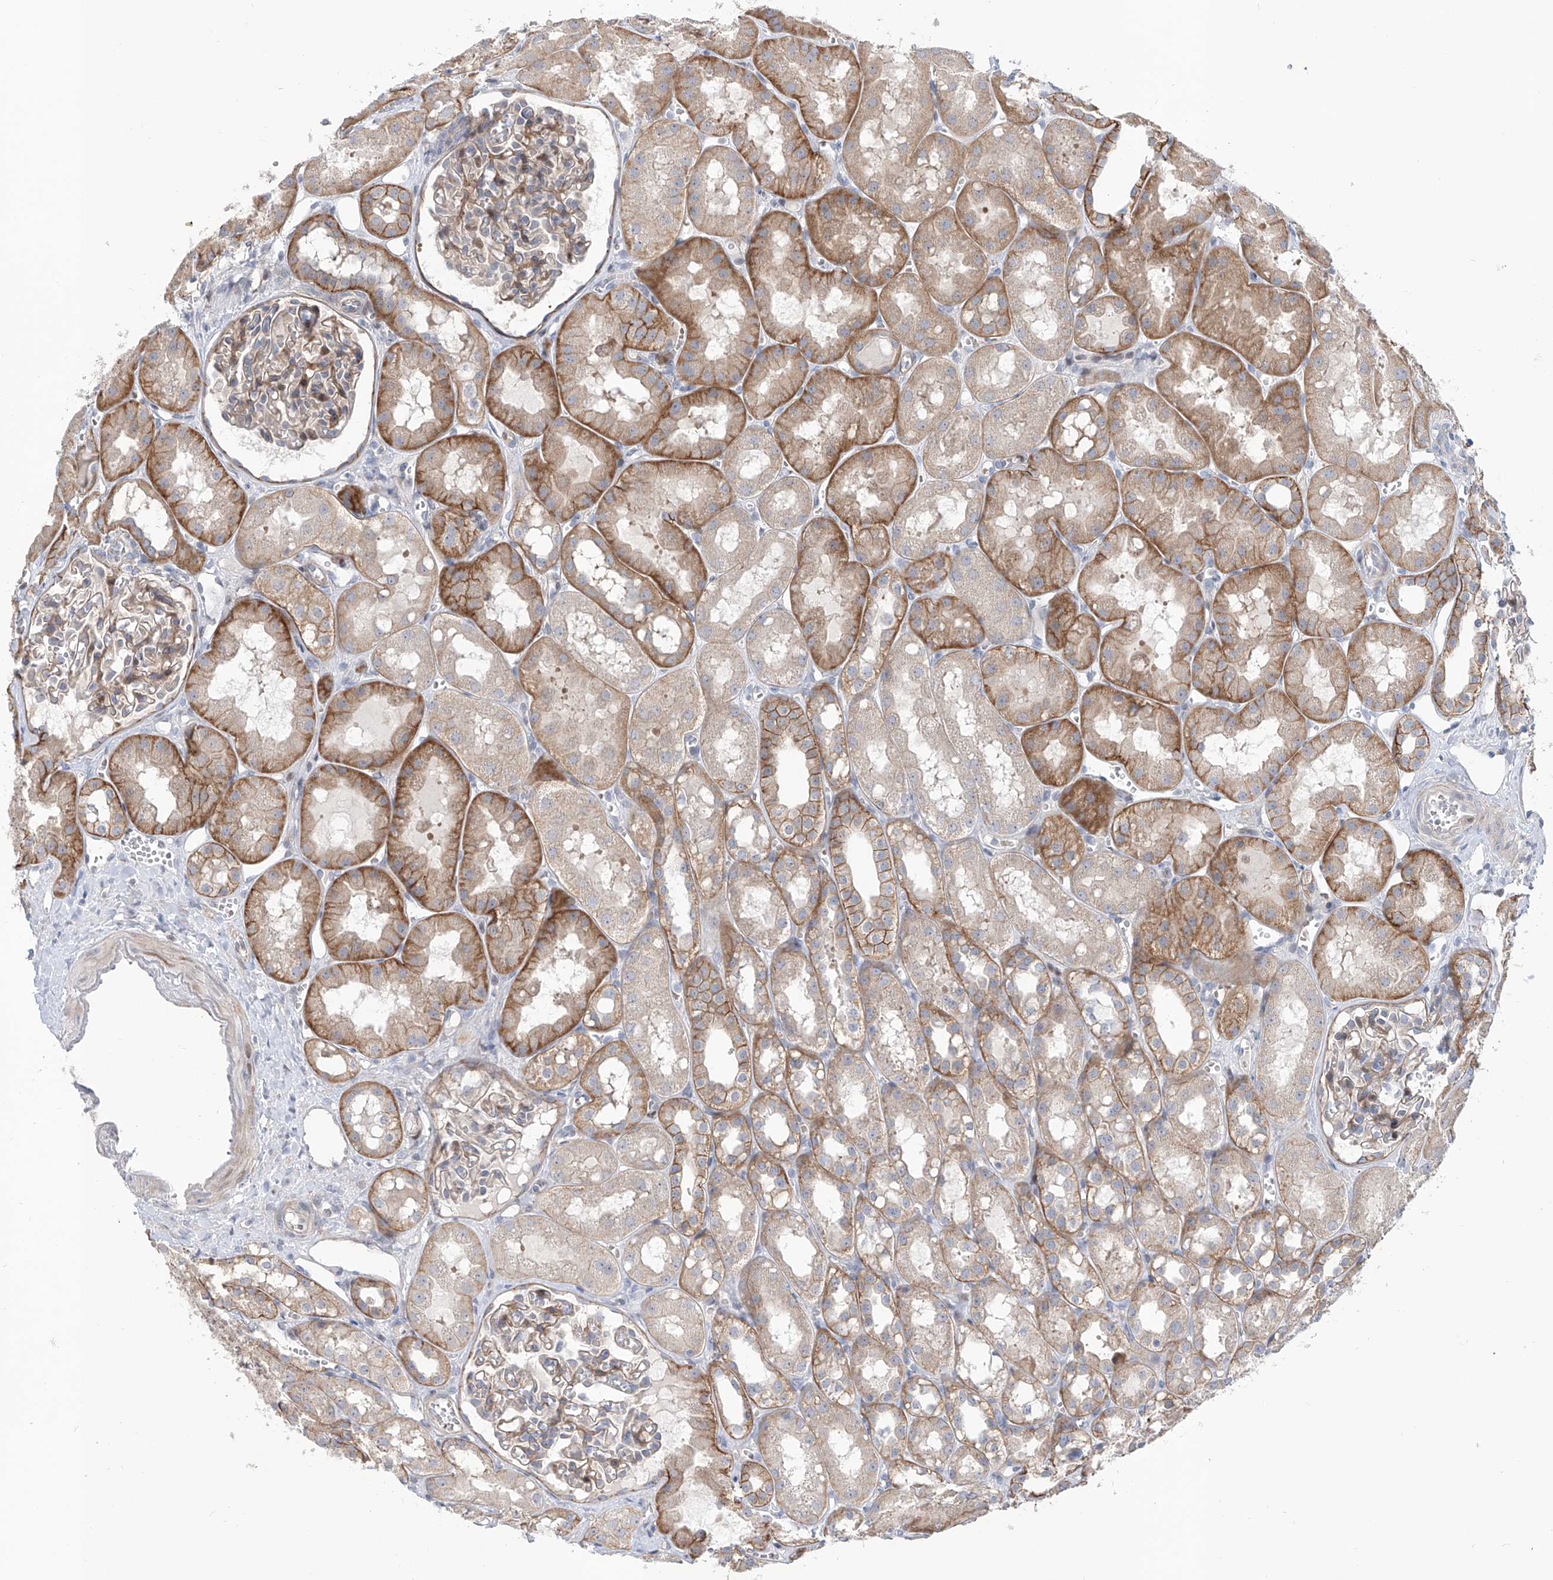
{"staining": {"intensity": "moderate", "quantity": "<25%", "location": "cytoplasmic/membranous,nuclear"}, "tissue": "kidney", "cell_type": "Cells in glomeruli", "image_type": "normal", "snomed": [{"axis": "morphology", "description": "Normal tissue, NOS"}, {"axis": "topography", "description": "Kidney"}], "caption": "This is a histology image of immunohistochemistry (IHC) staining of normal kidney, which shows moderate positivity in the cytoplasmic/membranous,nuclear of cells in glomeruli.", "gene": "LRRC1", "patient": {"sex": "male", "age": 16}}